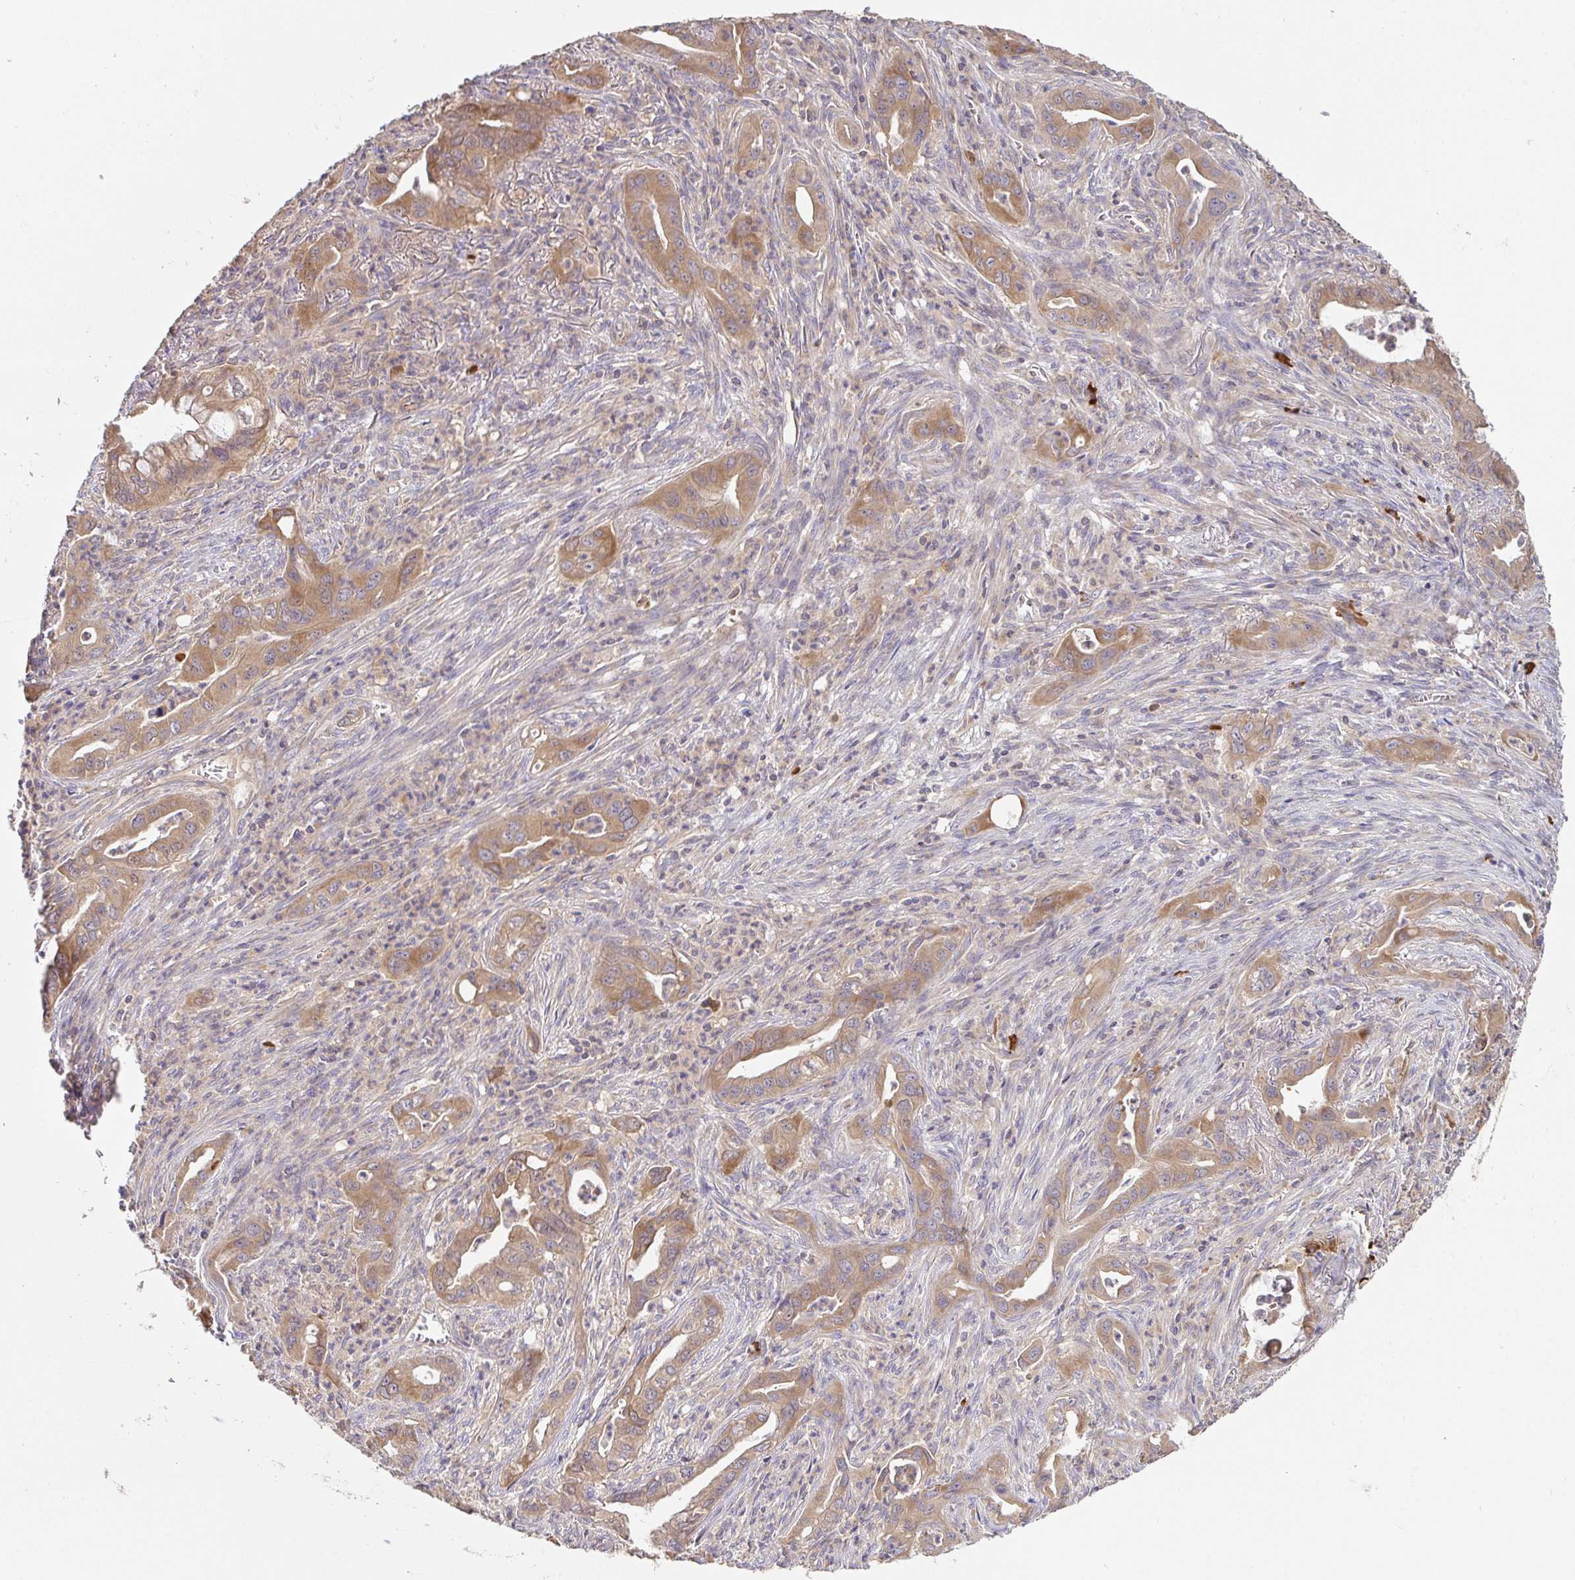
{"staining": {"intensity": "moderate", "quantity": ">75%", "location": "cytoplasmic/membranous"}, "tissue": "lung cancer", "cell_type": "Tumor cells", "image_type": "cancer", "snomed": [{"axis": "morphology", "description": "Adenocarcinoma, NOS"}, {"axis": "topography", "description": "Lung"}], "caption": "Immunohistochemistry histopathology image of lung cancer (adenocarcinoma) stained for a protein (brown), which demonstrates medium levels of moderate cytoplasmic/membranous expression in approximately >75% of tumor cells.", "gene": "HAGH", "patient": {"sex": "male", "age": 65}}